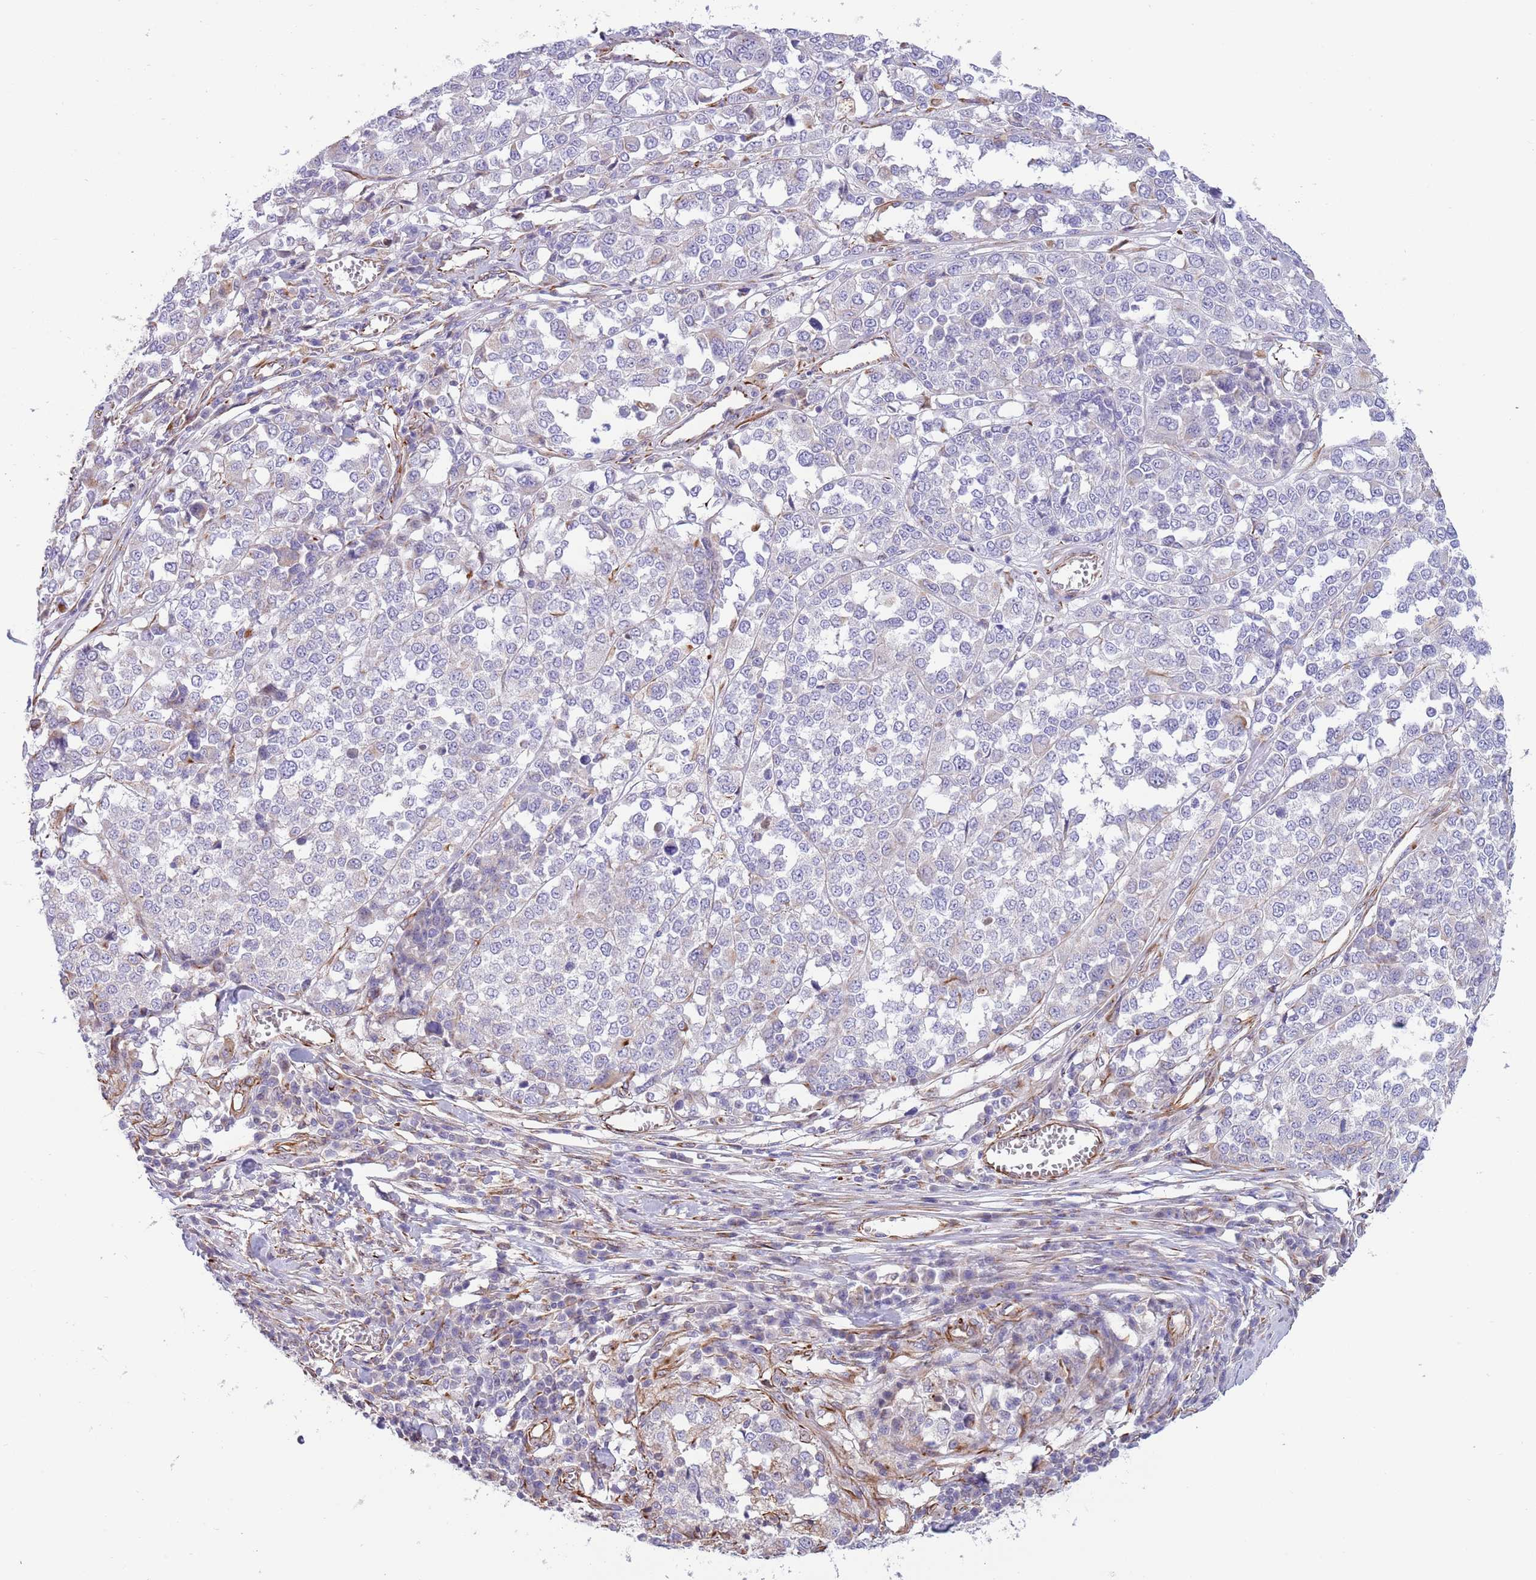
{"staining": {"intensity": "negative", "quantity": "none", "location": "none"}, "tissue": "melanoma", "cell_type": "Tumor cells", "image_type": "cancer", "snomed": [{"axis": "morphology", "description": "Malignant melanoma, Metastatic site"}, {"axis": "topography", "description": "Lymph node"}], "caption": "Tumor cells are negative for brown protein staining in melanoma.", "gene": "MOGAT1", "patient": {"sex": "male", "age": 44}}